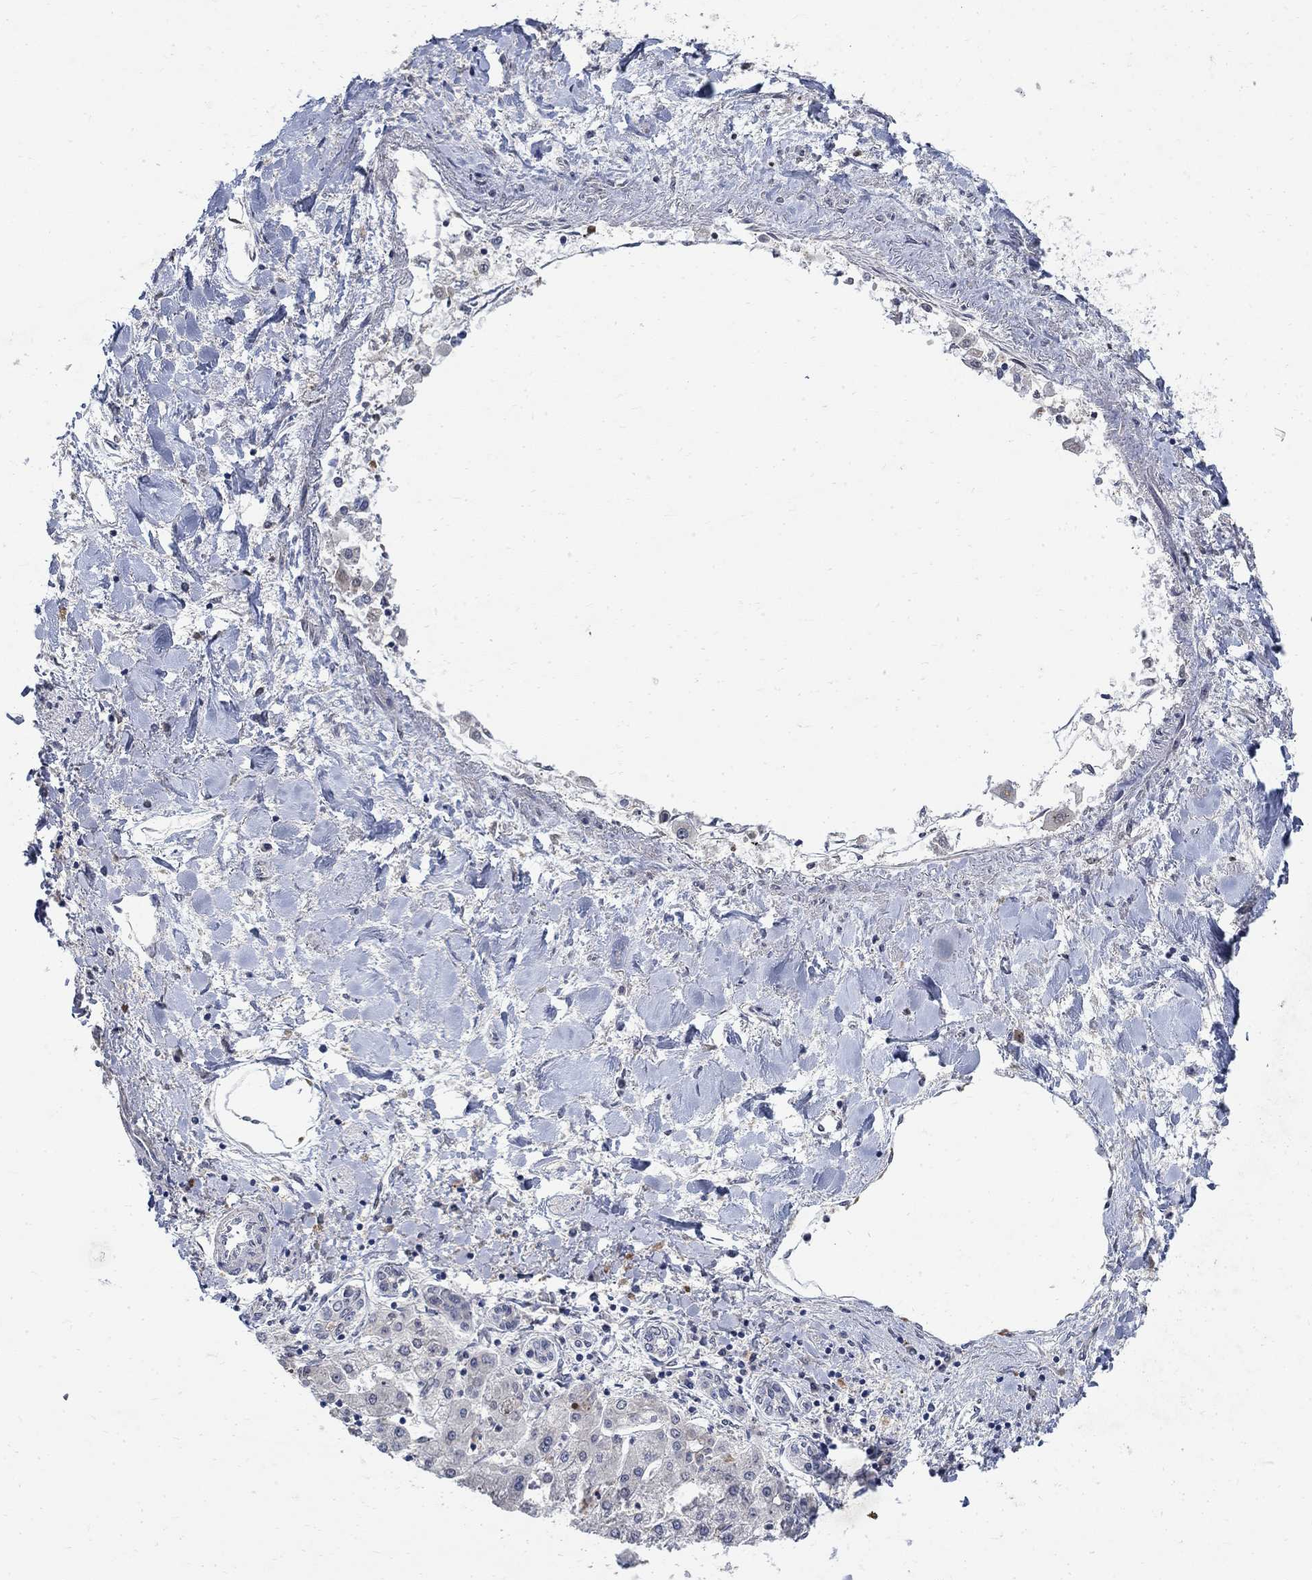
{"staining": {"intensity": "negative", "quantity": "none", "location": "none"}, "tissue": "liver cancer", "cell_type": "Tumor cells", "image_type": "cancer", "snomed": [{"axis": "morphology", "description": "Cholangiocarcinoma"}, {"axis": "topography", "description": "Liver"}], "caption": "Immunohistochemical staining of human cholangiocarcinoma (liver) exhibits no significant staining in tumor cells. Brightfield microscopy of IHC stained with DAB (3,3'-diaminobenzidine) (brown) and hematoxylin (blue), captured at high magnification.", "gene": "TMEM169", "patient": {"sex": "female", "age": 64}}